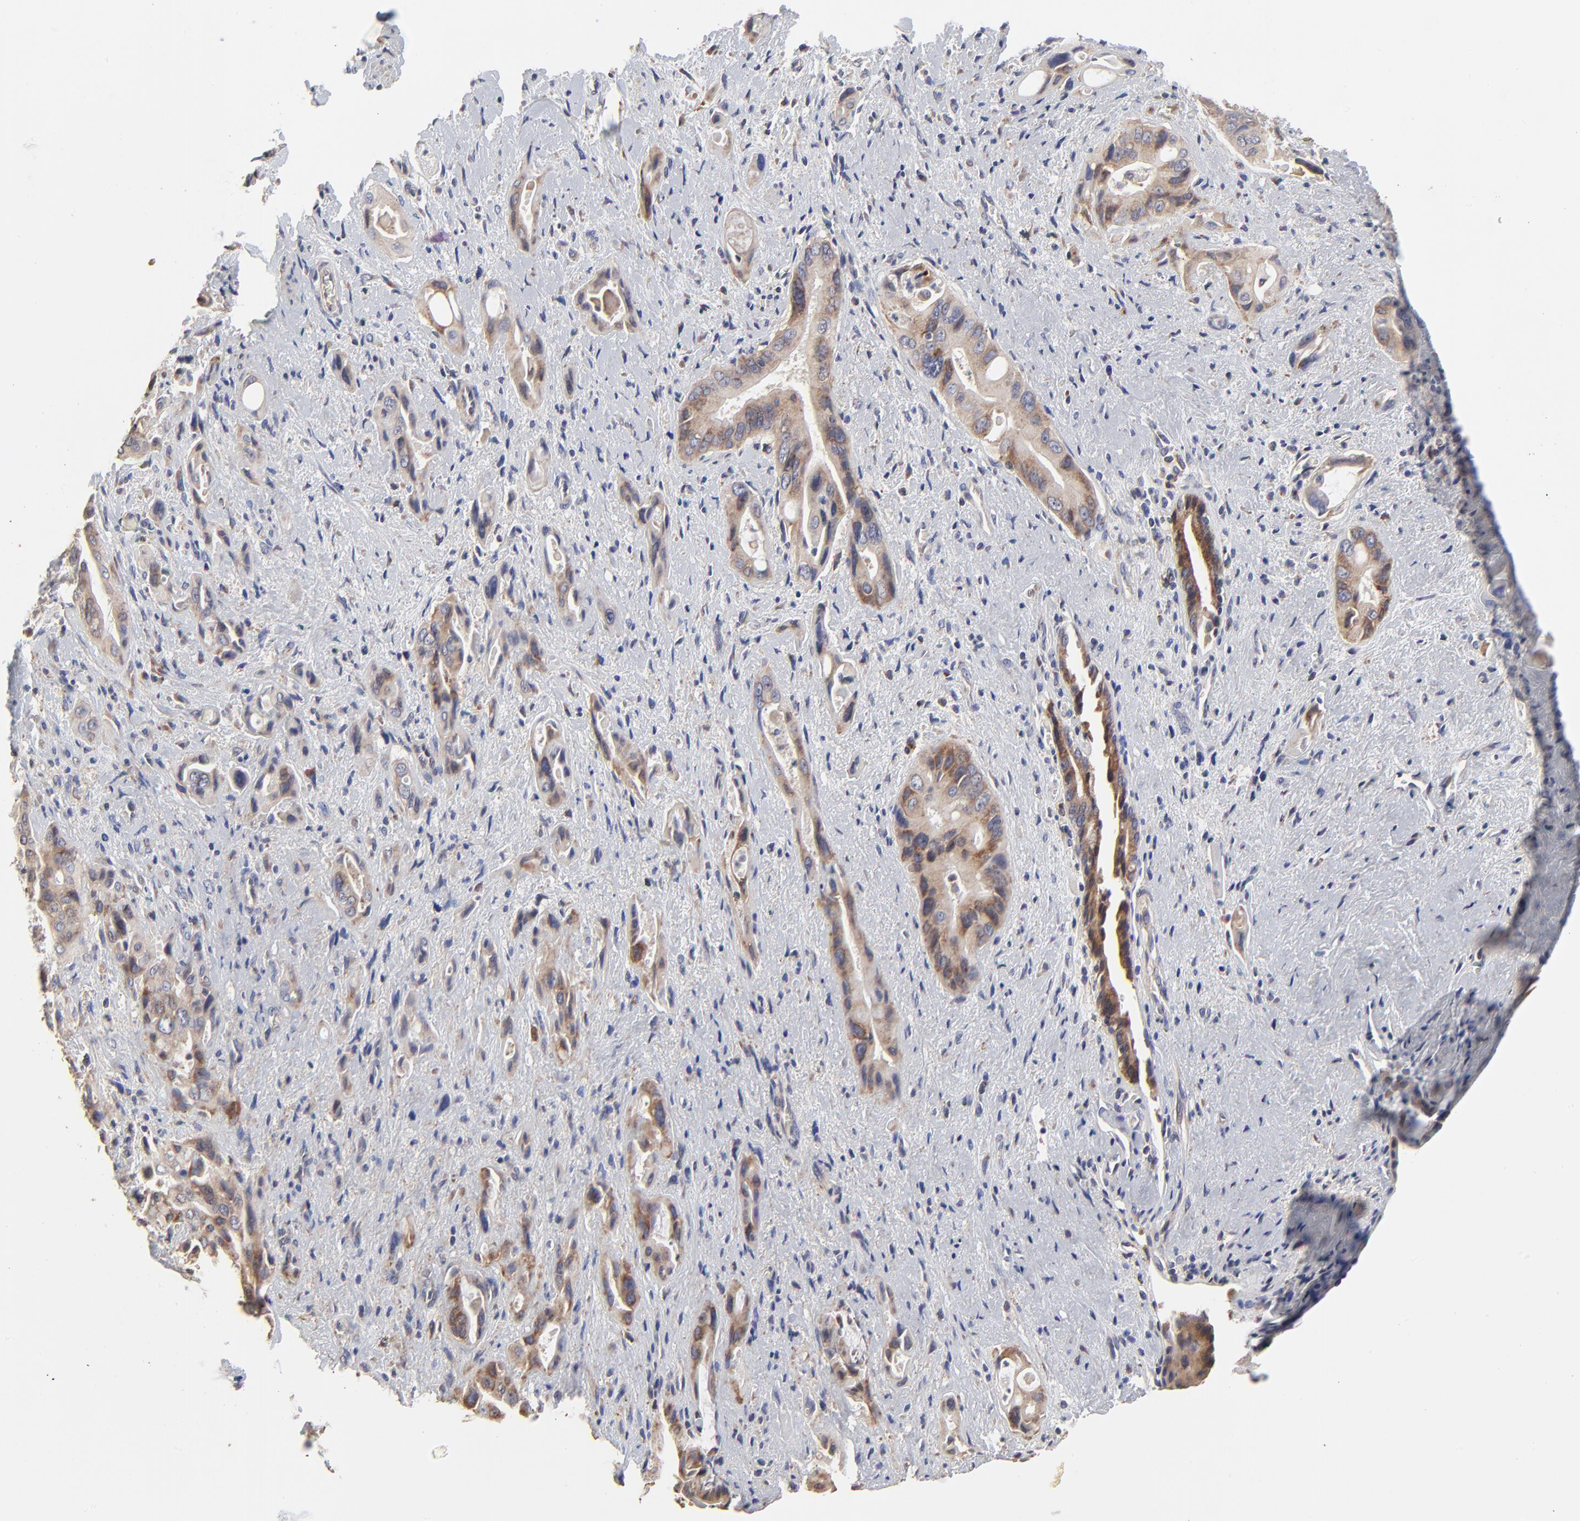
{"staining": {"intensity": "moderate", "quantity": ">75%", "location": "cytoplasmic/membranous"}, "tissue": "pancreatic cancer", "cell_type": "Tumor cells", "image_type": "cancer", "snomed": [{"axis": "morphology", "description": "Adenocarcinoma, NOS"}, {"axis": "topography", "description": "Pancreas"}], "caption": "Immunohistochemical staining of pancreatic cancer exhibits medium levels of moderate cytoplasmic/membranous protein positivity in approximately >75% of tumor cells.", "gene": "ELP2", "patient": {"sex": "male", "age": 77}}